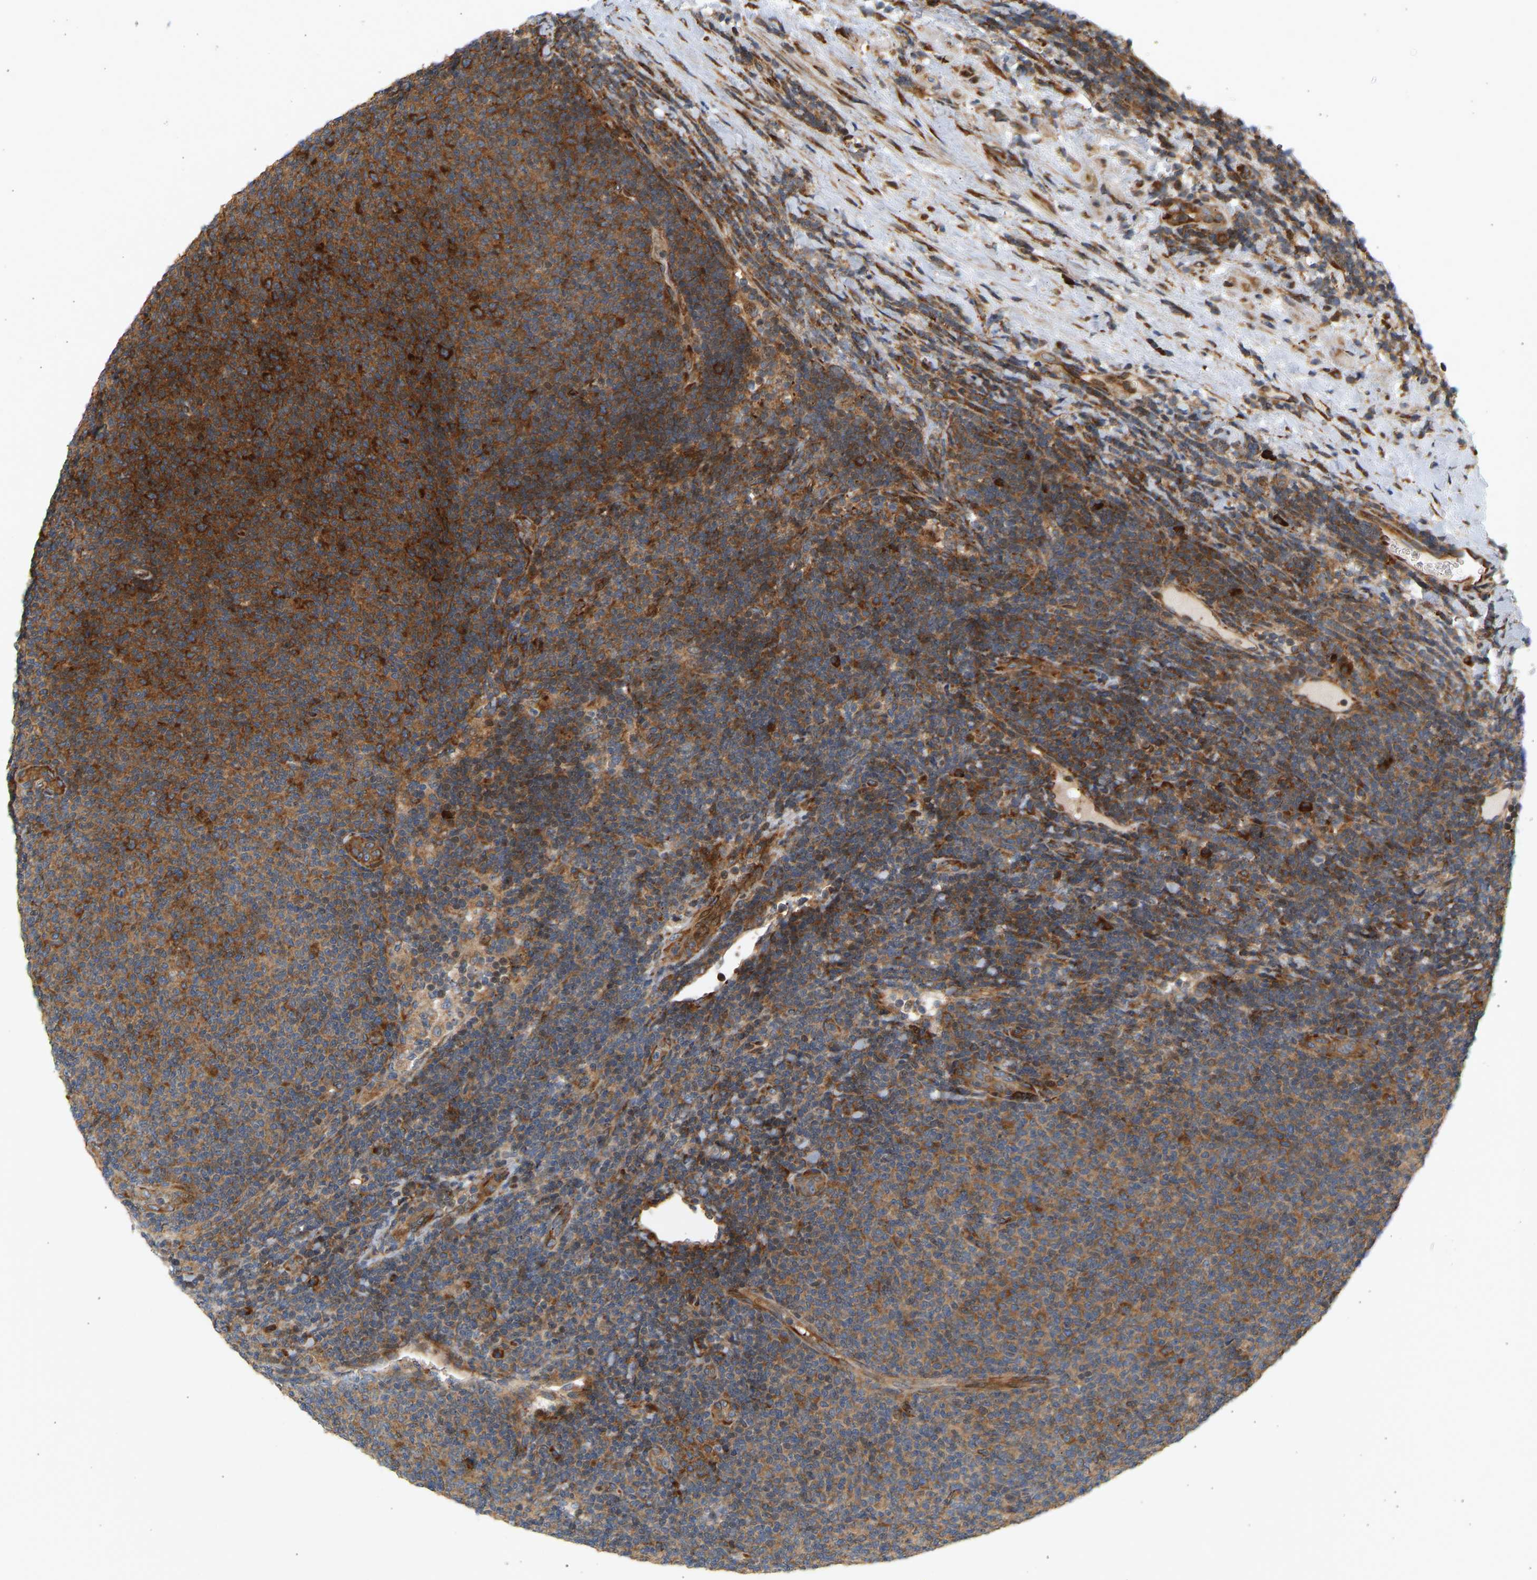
{"staining": {"intensity": "strong", "quantity": ">75%", "location": "cytoplasmic/membranous"}, "tissue": "lymphoma", "cell_type": "Tumor cells", "image_type": "cancer", "snomed": [{"axis": "morphology", "description": "Malignant lymphoma, non-Hodgkin's type, Low grade"}, {"axis": "topography", "description": "Lymph node"}], "caption": "Immunohistochemical staining of lymphoma reveals strong cytoplasmic/membranous protein expression in approximately >75% of tumor cells.", "gene": "RPS14", "patient": {"sex": "male", "age": 66}}